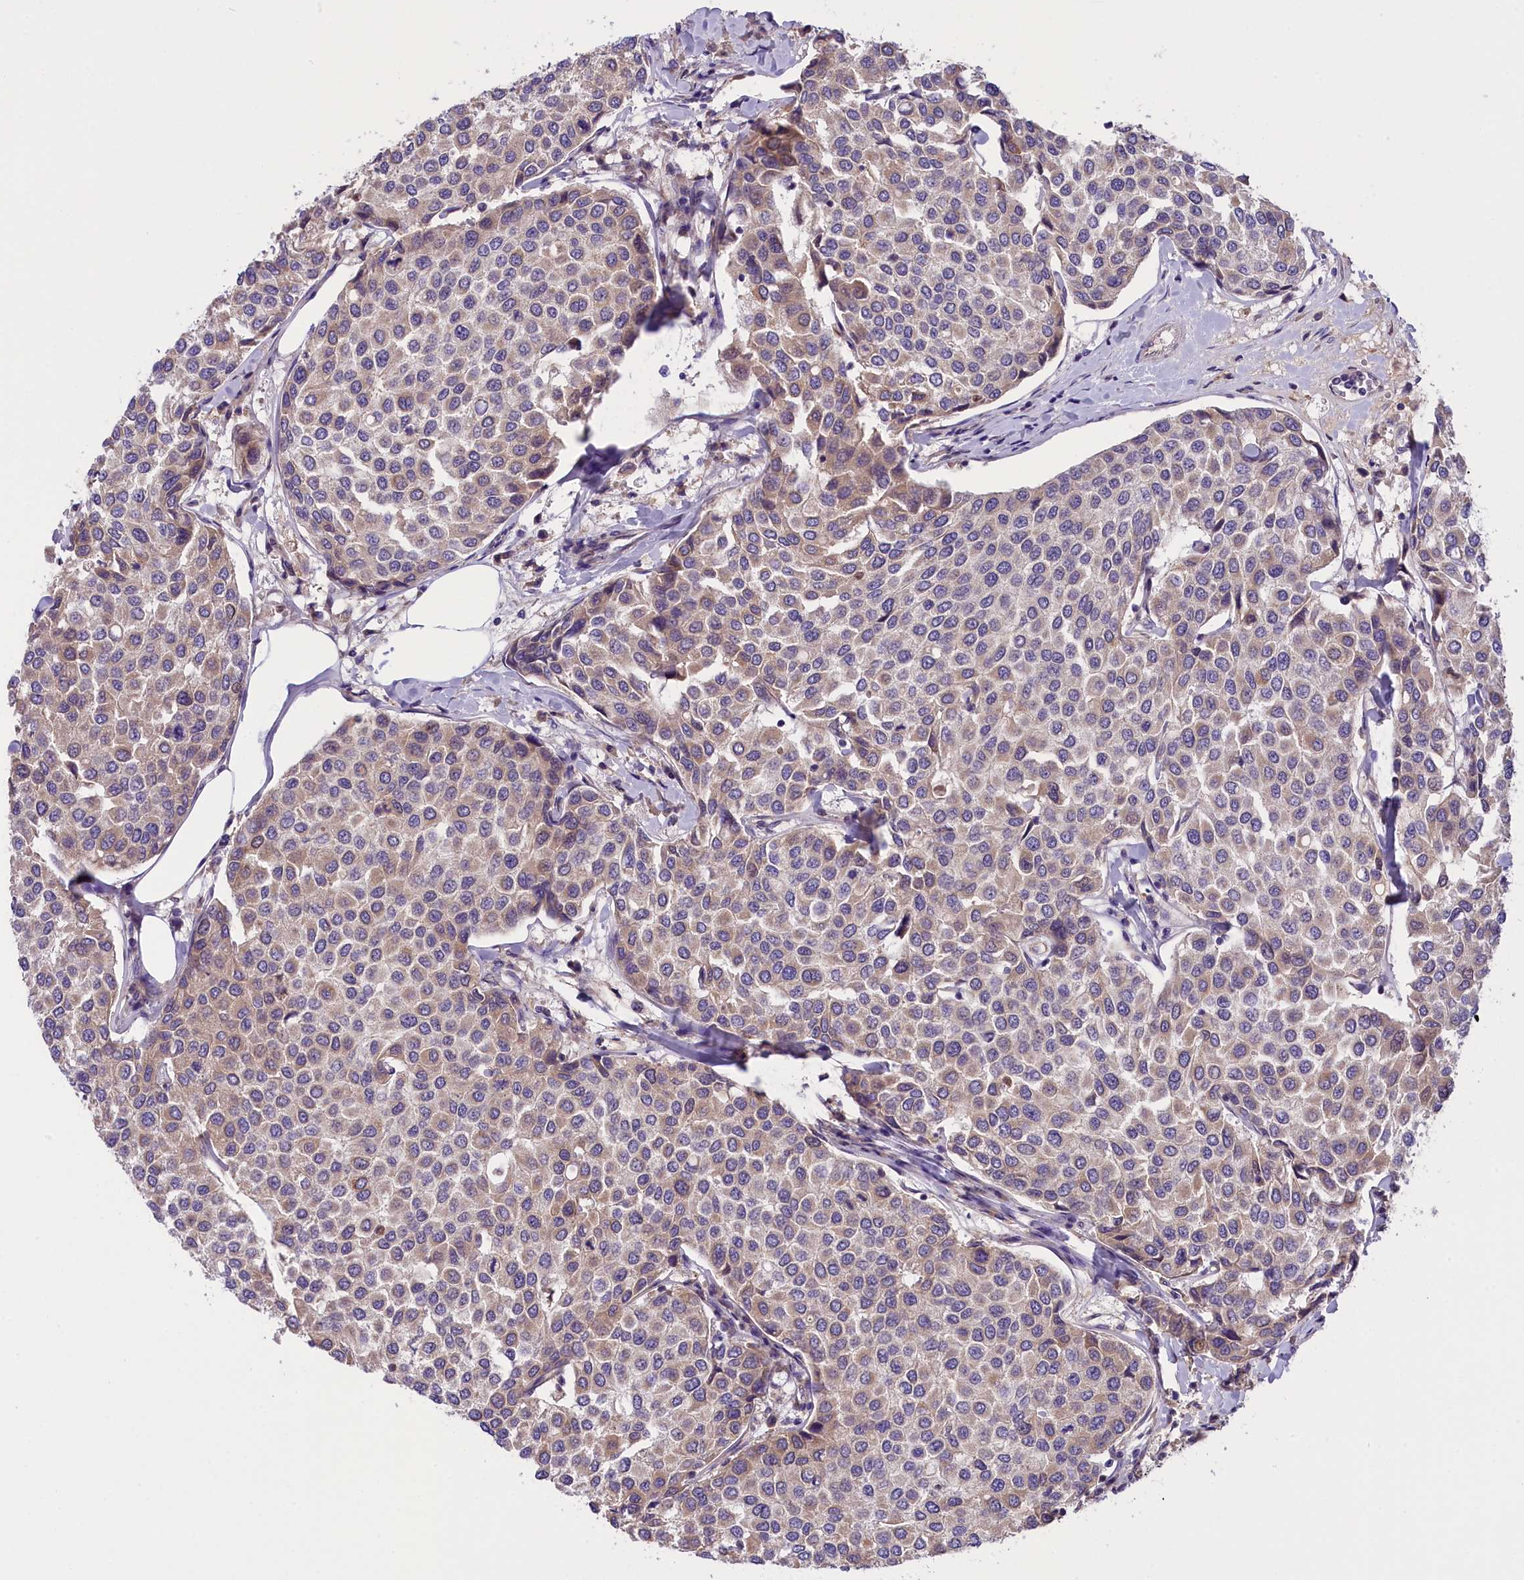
{"staining": {"intensity": "moderate", "quantity": "<25%", "location": "cytoplasmic/membranous"}, "tissue": "breast cancer", "cell_type": "Tumor cells", "image_type": "cancer", "snomed": [{"axis": "morphology", "description": "Duct carcinoma"}, {"axis": "topography", "description": "Breast"}], "caption": "Moderate cytoplasmic/membranous staining is seen in about <25% of tumor cells in breast cancer.", "gene": "DNAJB9", "patient": {"sex": "female", "age": 55}}